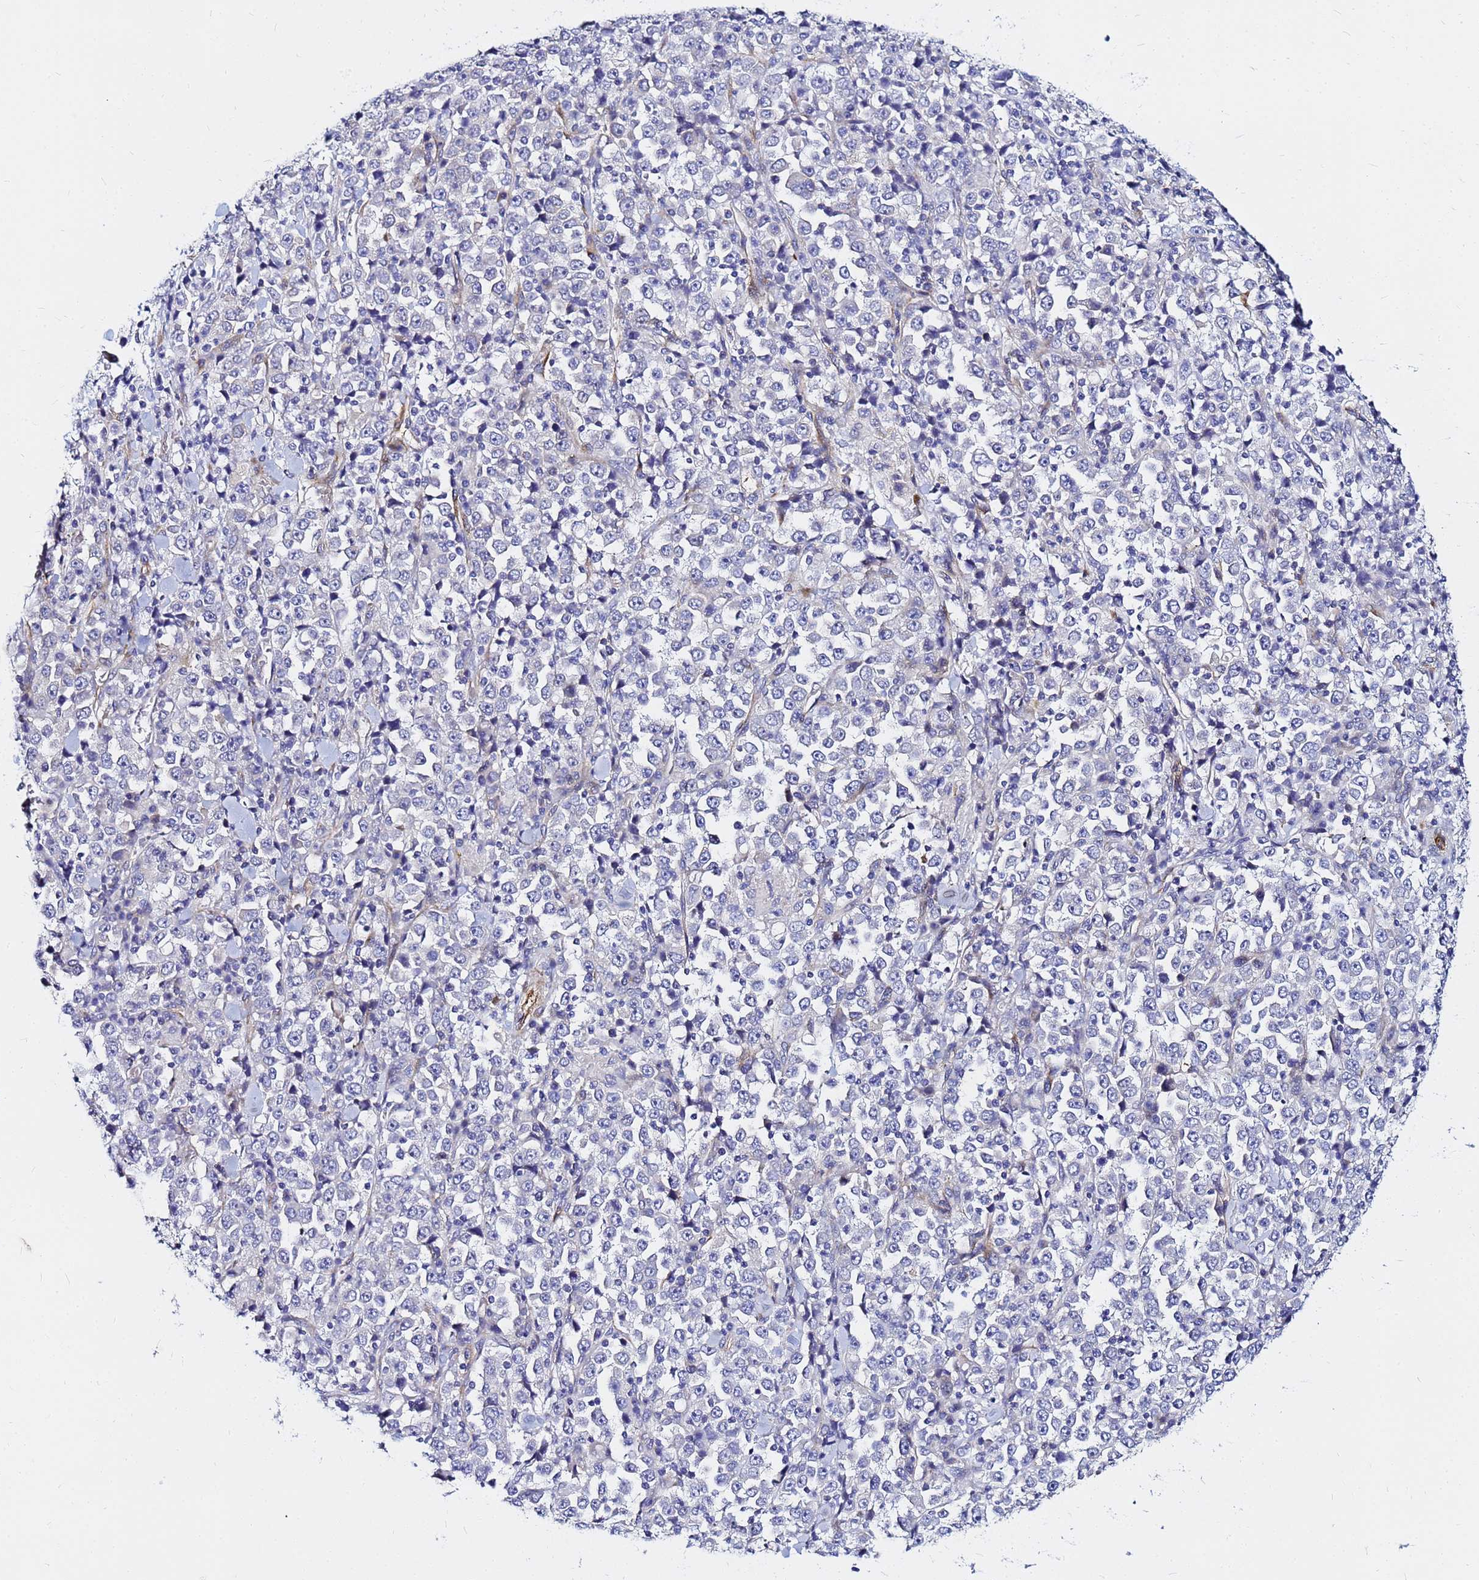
{"staining": {"intensity": "negative", "quantity": "none", "location": "none"}, "tissue": "stomach cancer", "cell_type": "Tumor cells", "image_type": "cancer", "snomed": [{"axis": "morphology", "description": "Normal tissue, NOS"}, {"axis": "morphology", "description": "Adenocarcinoma, NOS"}, {"axis": "topography", "description": "Stomach, upper"}, {"axis": "topography", "description": "Stomach"}], "caption": "Histopathology image shows no protein positivity in tumor cells of stomach adenocarcinoma tissue.", "gene": "TUBA8", "patient": {"sex": "male", "age": 59}}